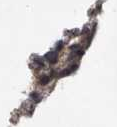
{"staining": {"intensity": "moderate", "quantity": ">75%", "location": "cytoplasmic/membranous"}, "tissue": "appendix", "cell_type": "Glandular cells", "image_type": "normal", "snomed": [{"axis": "morphology", "description": "Normal tissue, NOS"}, {"axis": "topography", "description": "Appendix"}], "caption": "Brown immunohistochemical staining in unremarkable human appendix shows moderate cytoplasmic/membranous positivity in about >75% of glandular cells.", "gene": "DNAJC28", "patient": {"sex": "male", "age": 1}}